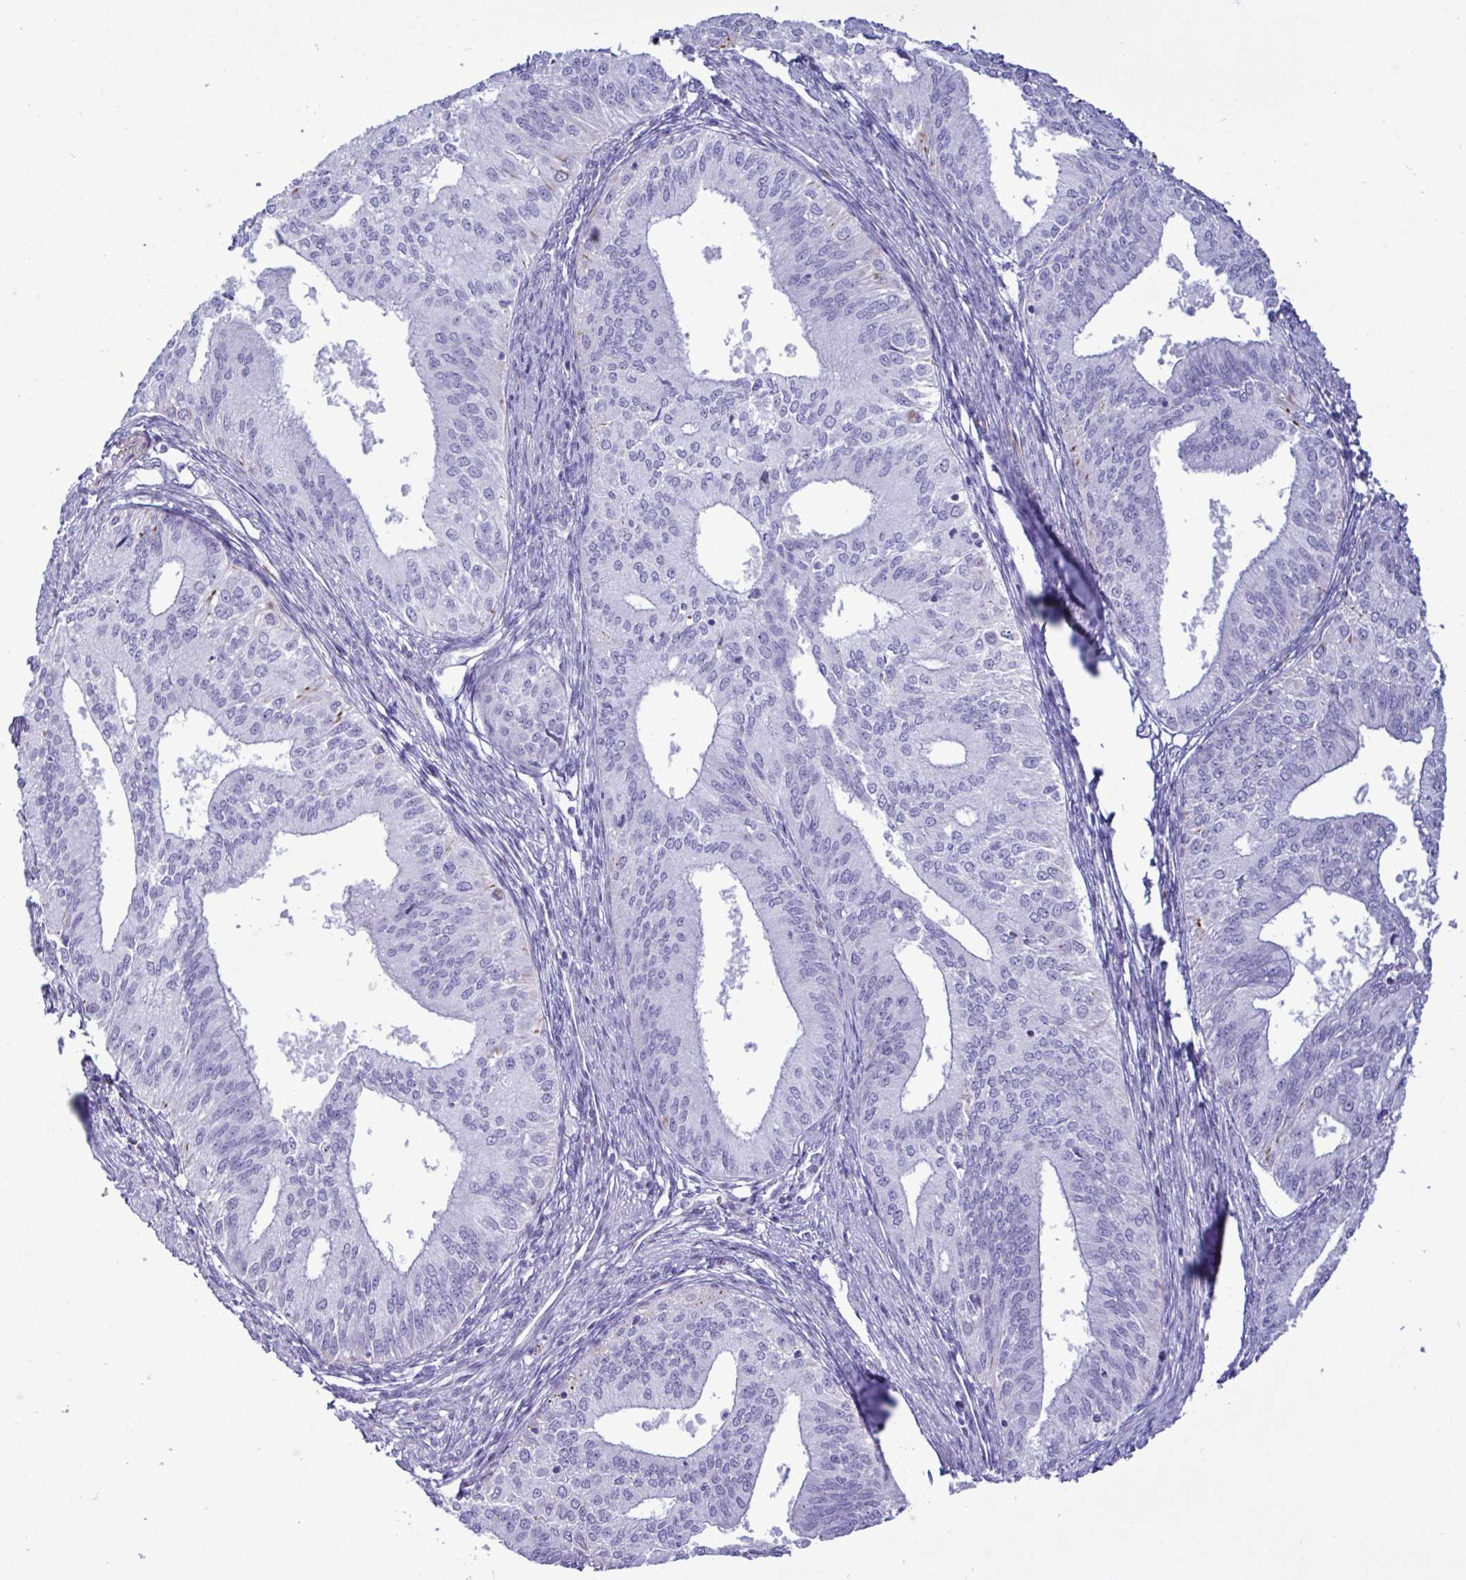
{"staining": {"intensity": "strong", "quantity": "<25%", "location": "cytoplasmic/membranous"}, "tissue": "endometrial cancer", "cell_type": "Tumor cells", "image_type": "cancer", "snomed": [{"axis": "morphology", "description": "Adenocarcinoma, NOS"}, {"axis": "topography", "description": "Endometrium"}], "caption": "DAB immunohistochemical staining of human endometrial adenocarcinoma reveals strong cytoplasmic/membranous protein positivity in approximately <25% of tumor cells.", "gene": "SMAD5", "patient": {"sex": "female", "age": 50}}